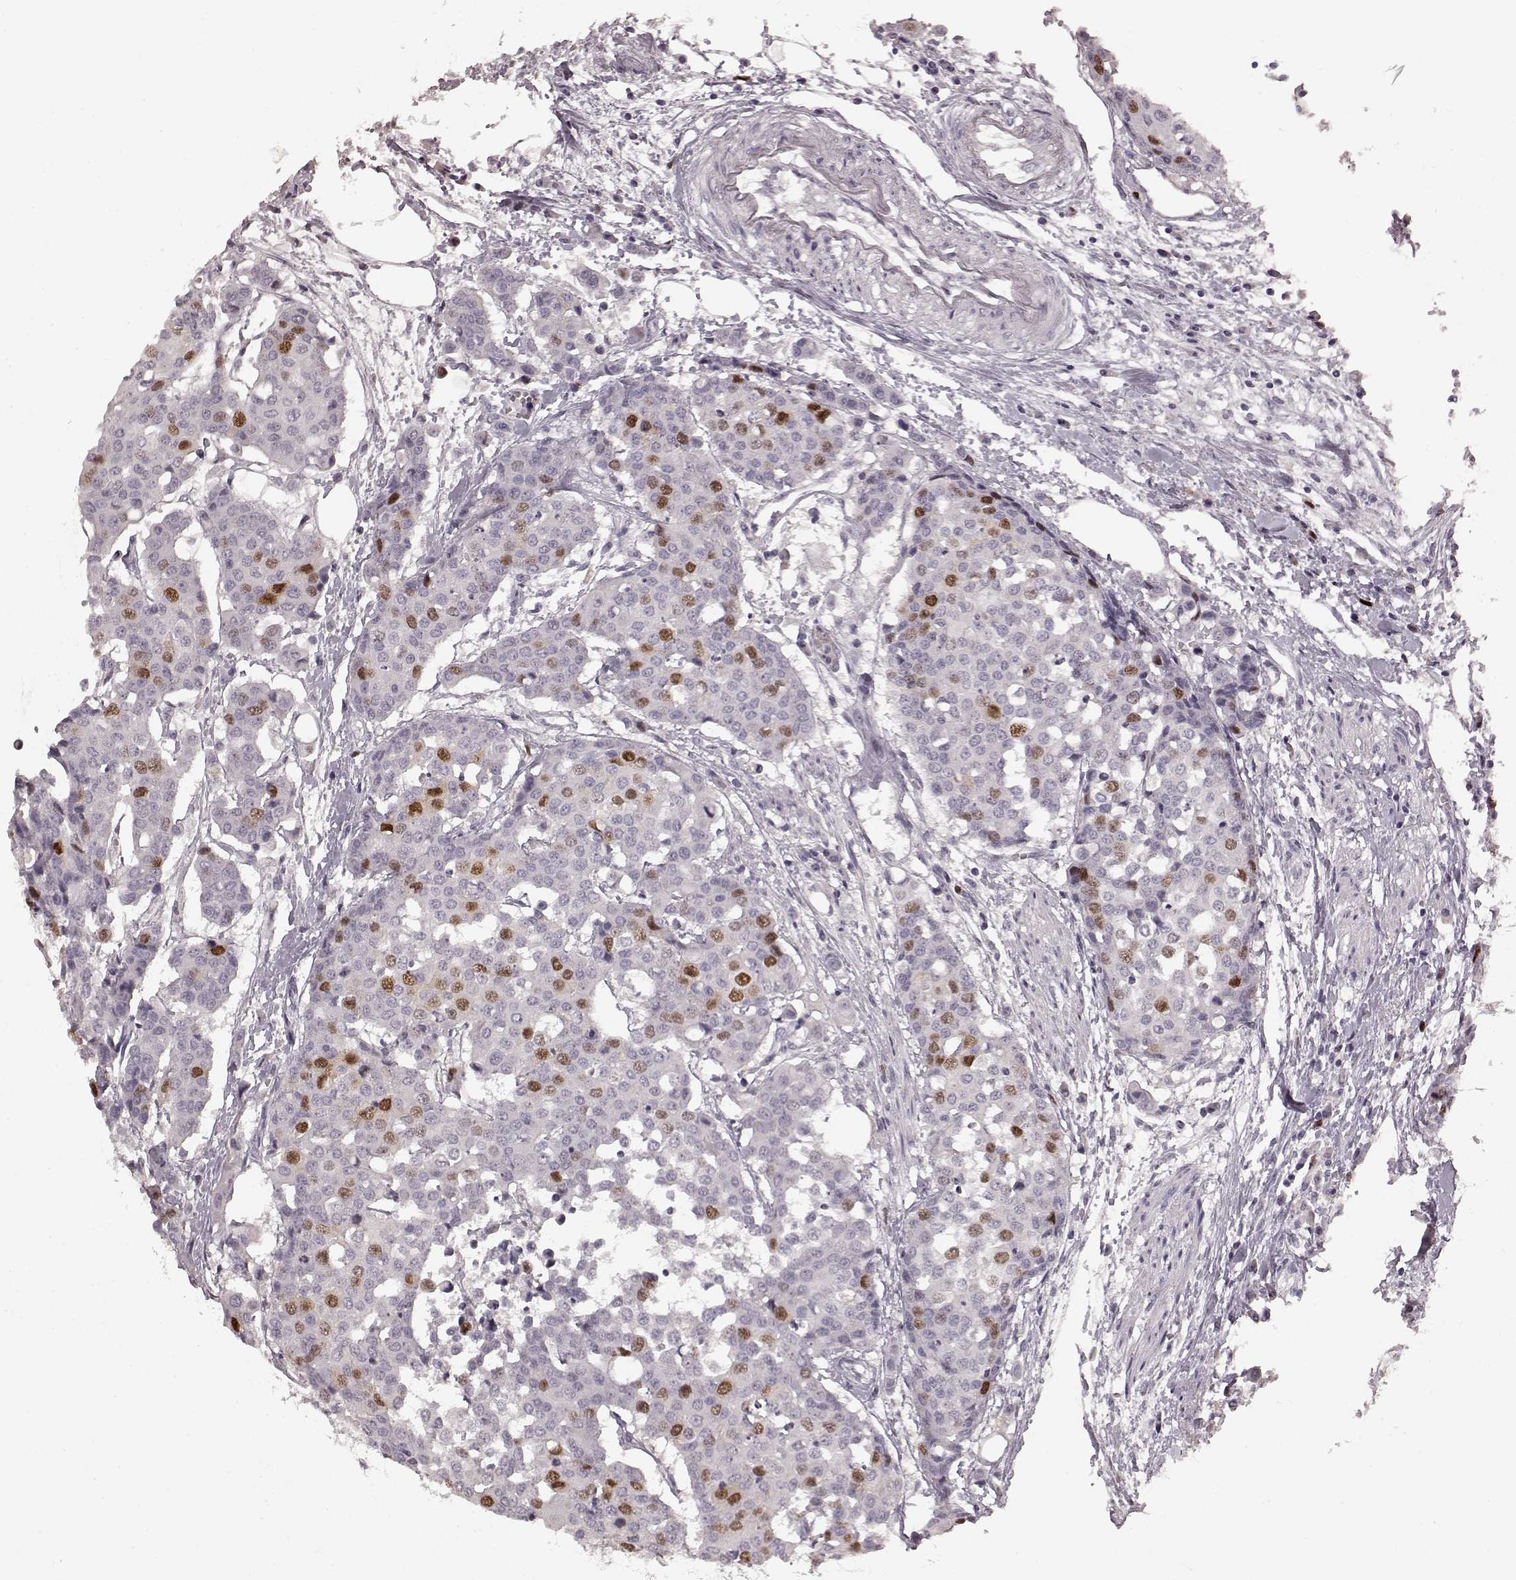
{"staining": {"intensity": "moderate", "quantity": "25%-75%", "location": "nuclear"}, "tissue": "carcinoid", "cell_type": "Tumor cells", "image_type": "cancer", "snomed": [{"axis": "morphology", "description": "Carcinoid, malignant, NOS"}, {"axis": "topography", "description": "Colon"}], "caption": "DAB immunohistochemical staining of carcinoid (malignant) demonstrates moderate nuclear protein positivity in approximately 25%-75% of tumor cells.", "gene": "CCNA2", "patient": {"sex": "male", "age": 81}}